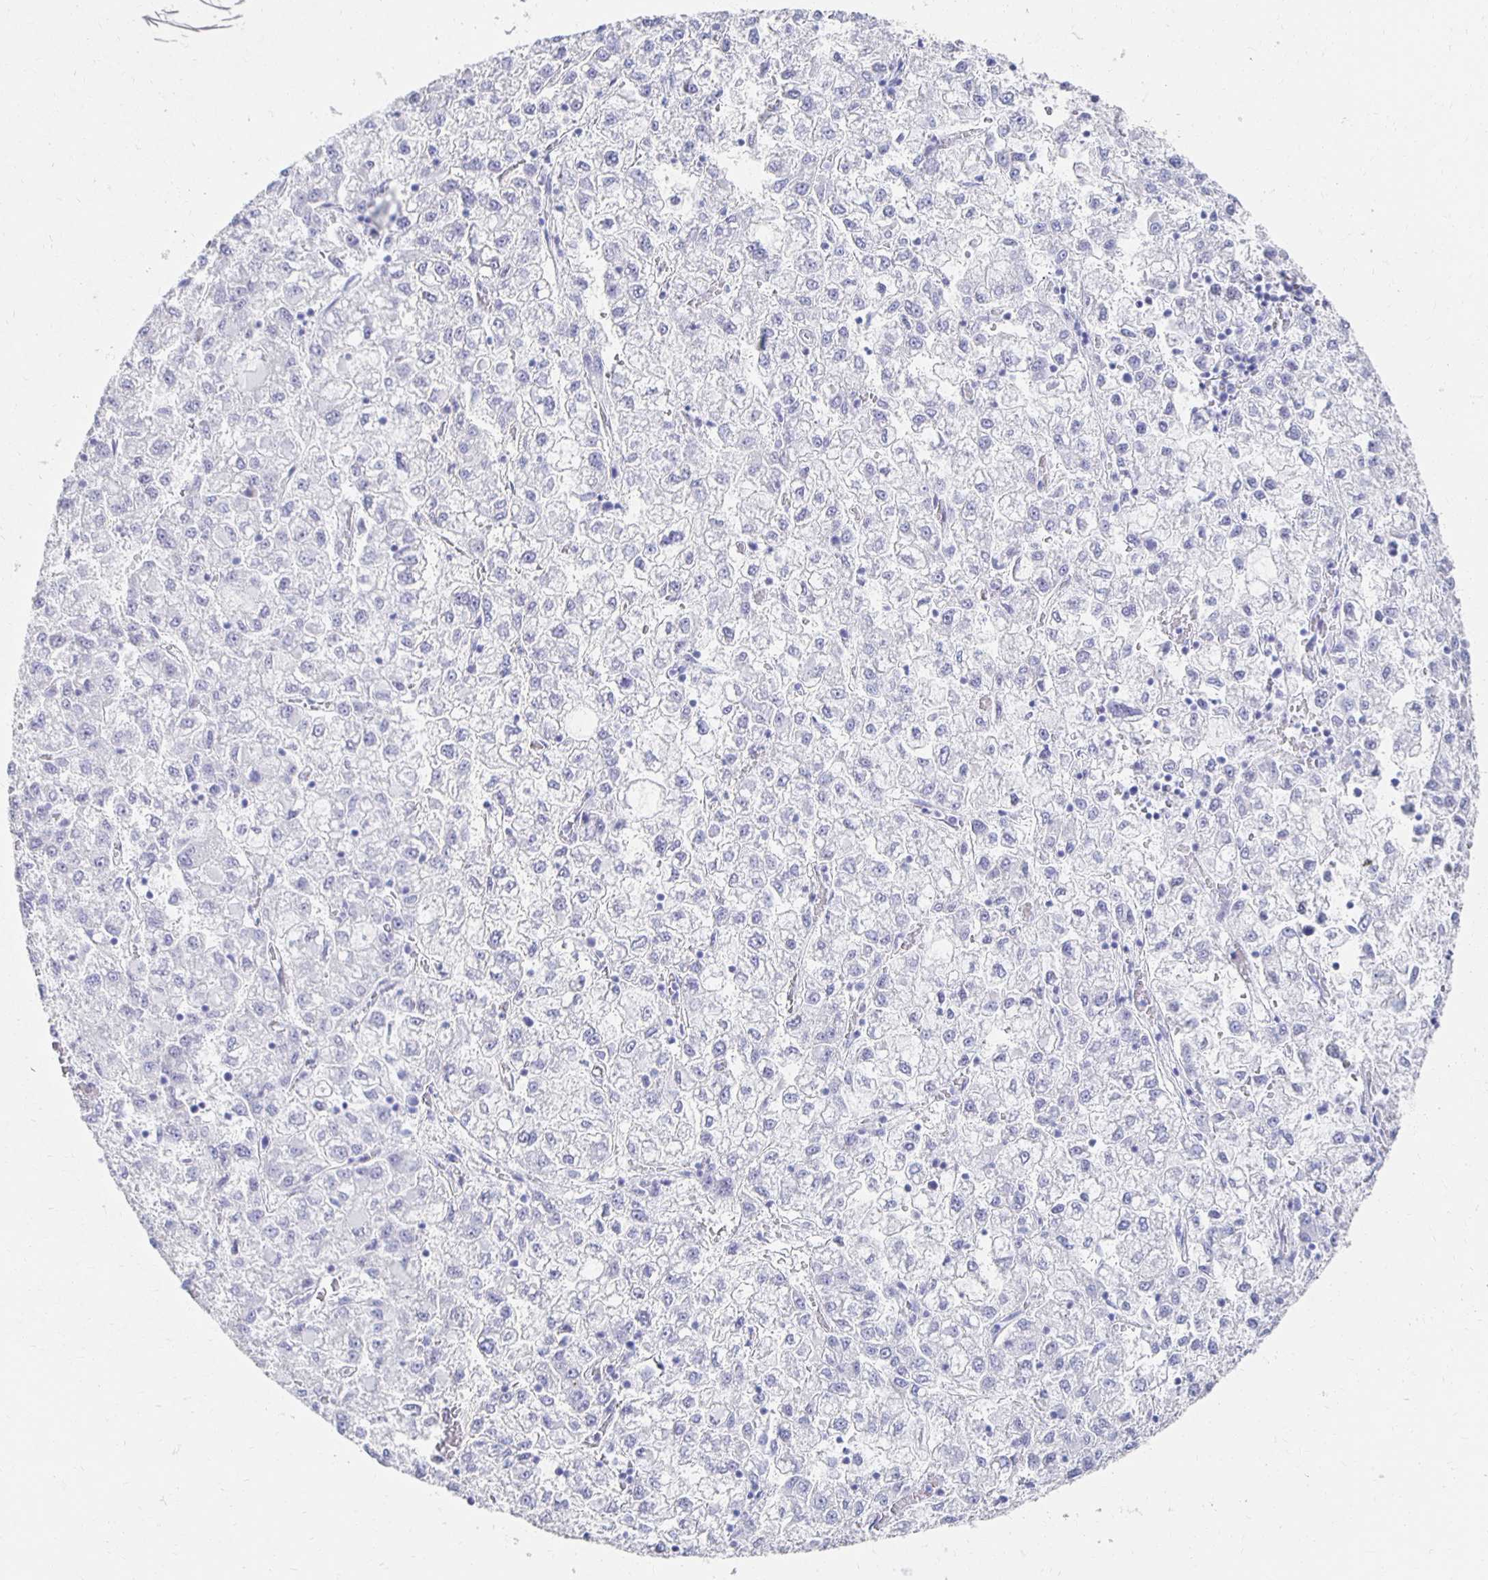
{"staining": {"intensity": "negative", "quantity": "none", "location": "none"}, "tissue": "liver cancer", "cell_type": "Tumor cells", "image_type": "cancer", "snomed": [{"axis": "morphology", "description": "Carcinoma, Hepatocellular, NOS"}, {"axis": "topography", "description": "Liver"}], "caption": "Micrograph shows no protein staining in tumor cells of liver cancer tissue.", "gene": "PRDM7", "patient": {"sex": "male", "age": 40}}